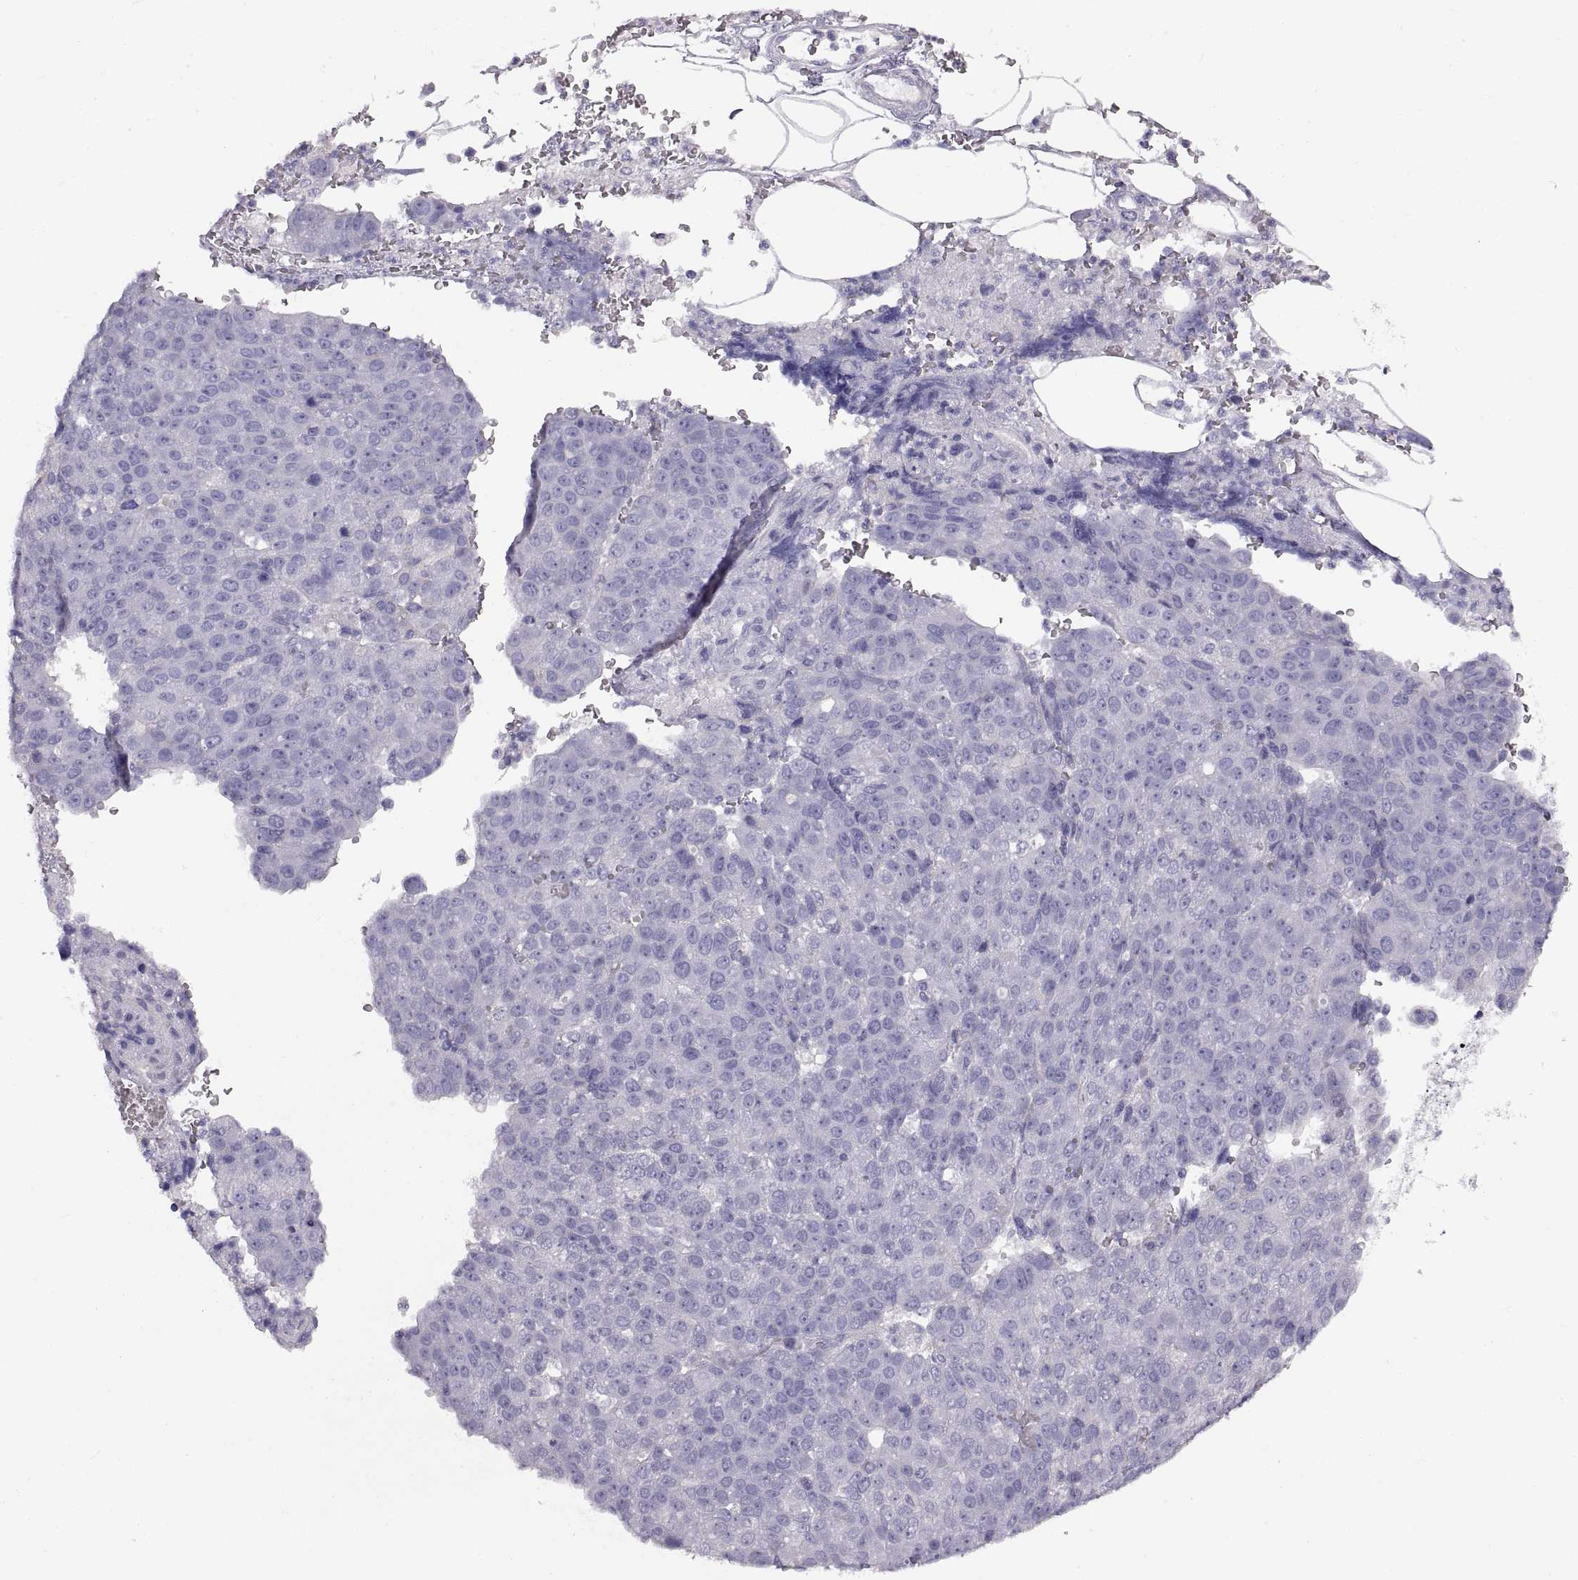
{"staining": {"intensity": "negative", "quantity": "none", "location": "none"}, "tissue": "pancreatic cancer", "cell_type": "Tumor cells", "image_type": "cancer", "snomed": [{"axis": "morphology", "description": "Adenocarcinoma, NOS"}, {"axis": "topography", "description": "Pancreas"}], "caption": "Protein analysis of adenocarcinoma (pancreatic) reveals no significant positivity in tumor cells. (Immunohistochemistry, brightfield microscopy, high magnification).", "gene": "CRYBB3", "patient": {"sex": "female", "age": 61}}